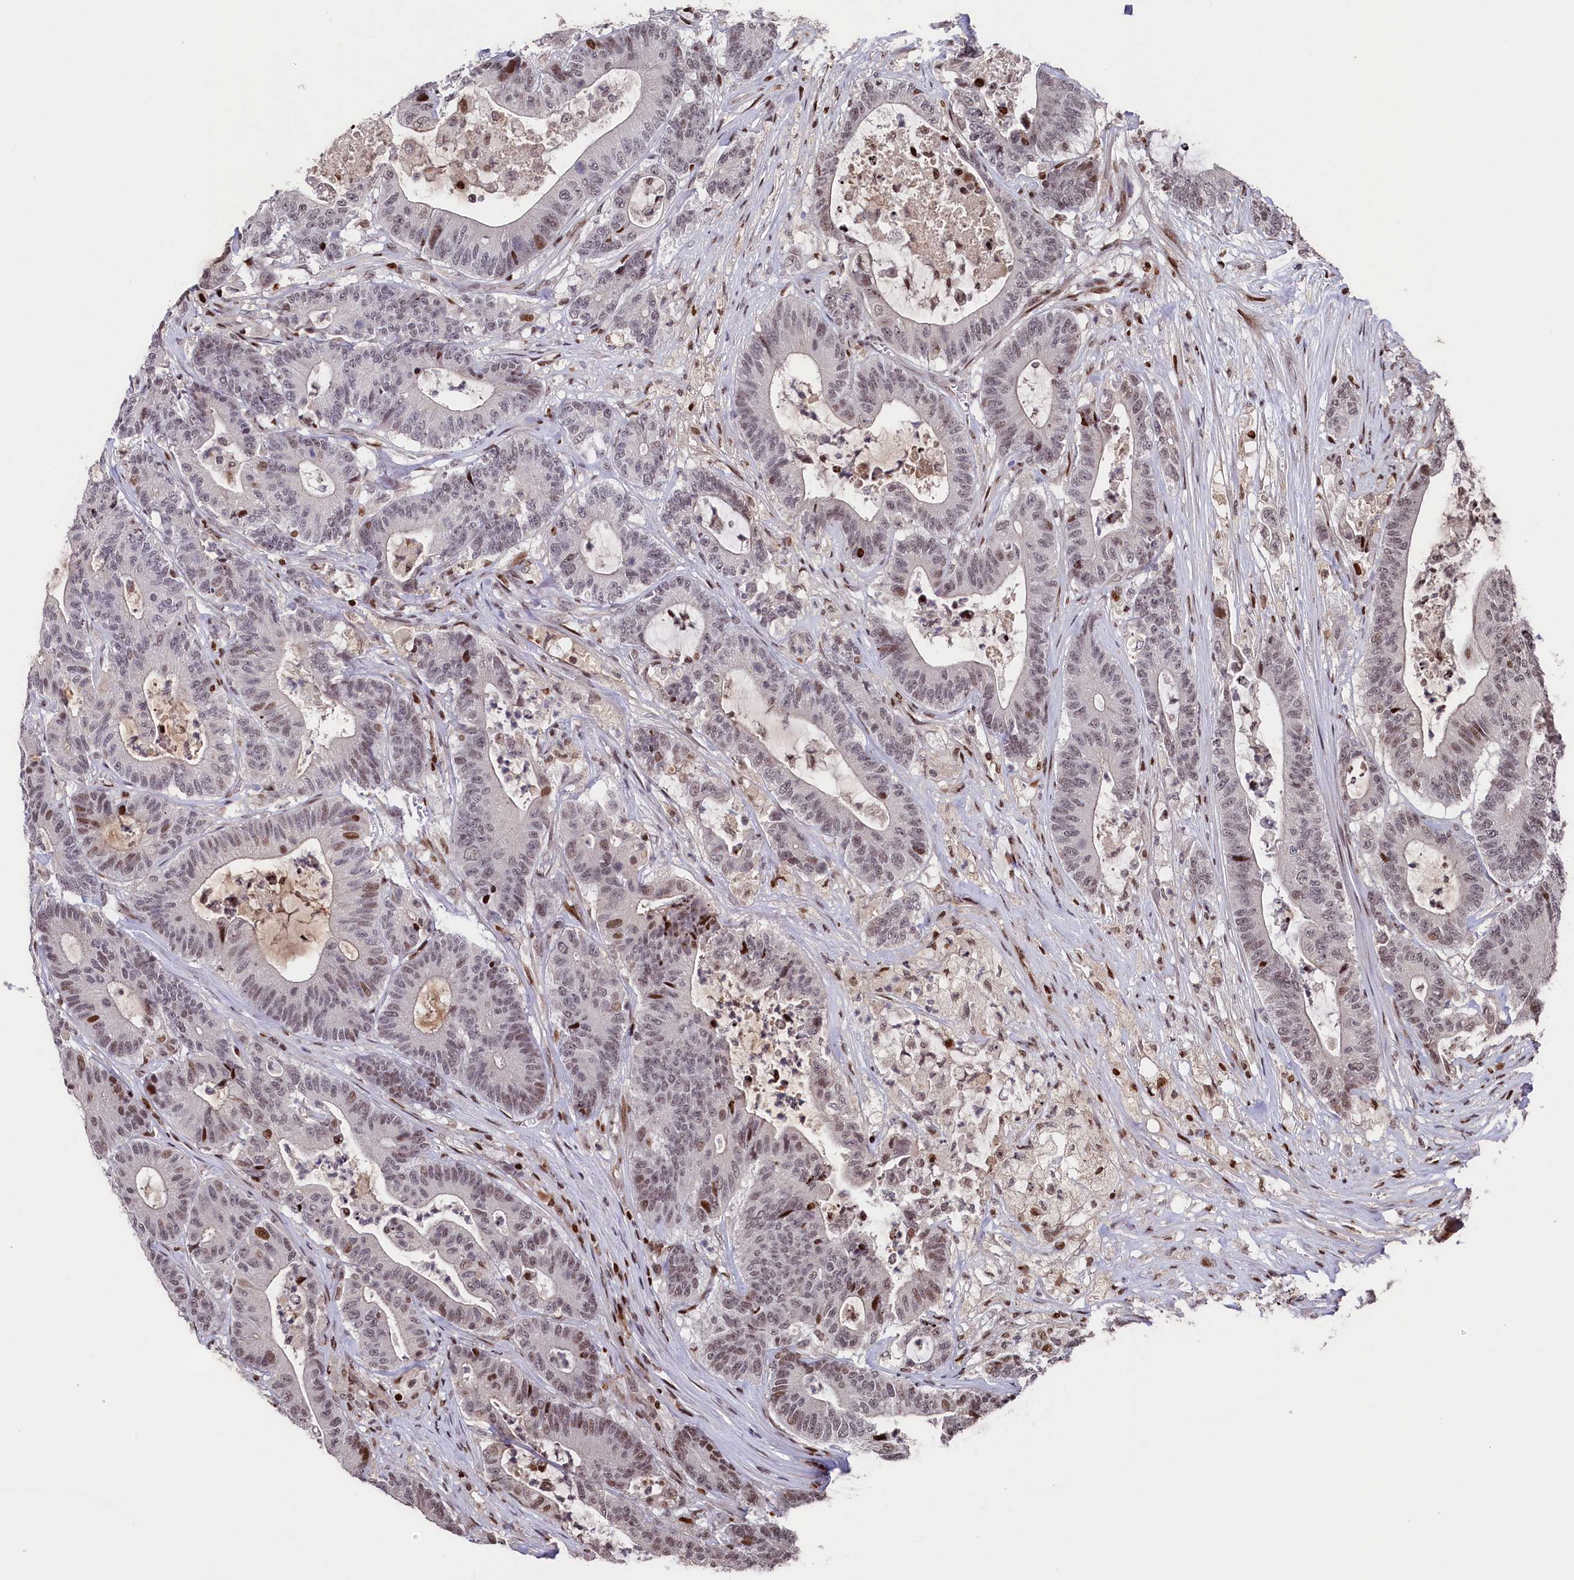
{"staining": {"intensity": "strong", "quantity": "<25%", "location": "nuclear"}, "tissue": "colorectal cancer", "cell_type": "Tumor cells", "image_type": "cancer", "snomed": [{"axis": "morphology", "description": "Adenocarcinoma, NOS"}, {"axis": "topography", "description": "Colon"}], "caption": "Immunohistochemical staining of human colorectal adenocarcinoma exhibits medium levels of strong nuclear protein positivity in about <25% of tumor cells.", "gene": "MCF2L2", "patient": {"sex": "female", "age": 84}}